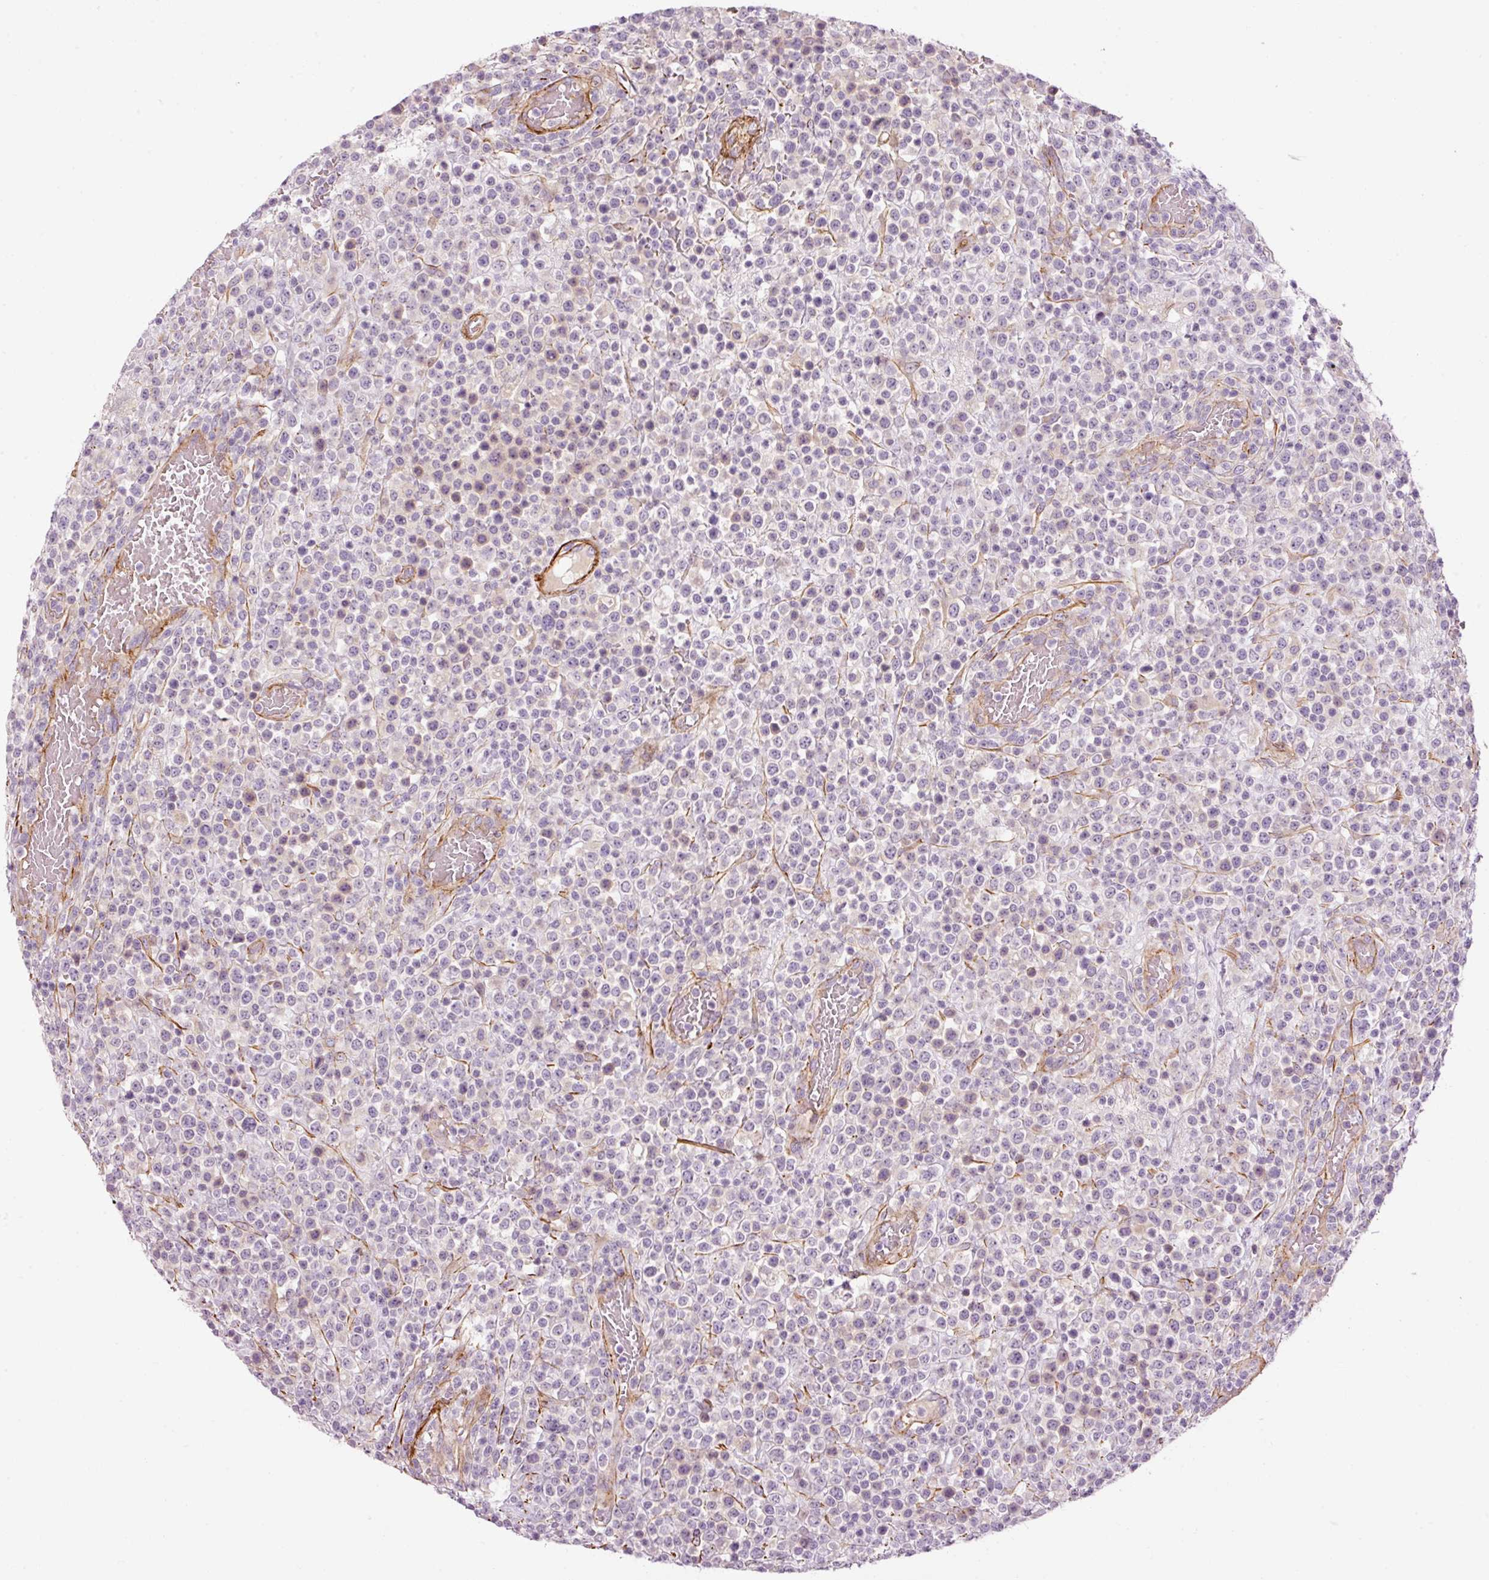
{"staining": {"intensity": "negative", "quantity": "none", "location": "none"}, "tissue": "lymphoma", "cell_type": "Tumor cells", "image_type": "cancer", "snomed": [{"axis": "morphology", "description": "Malignant lymphoma, non-Hodgkin's type, High grade"}, {"axis": "topography", "description": "Colon"}], "caption": "There is no significant expression in tumor cells of high-grade malignant lymphoma, non-Hodgkin's type.", "gene": "ANKRD20A1", "patient": {"sex": "female", "age": 53}}